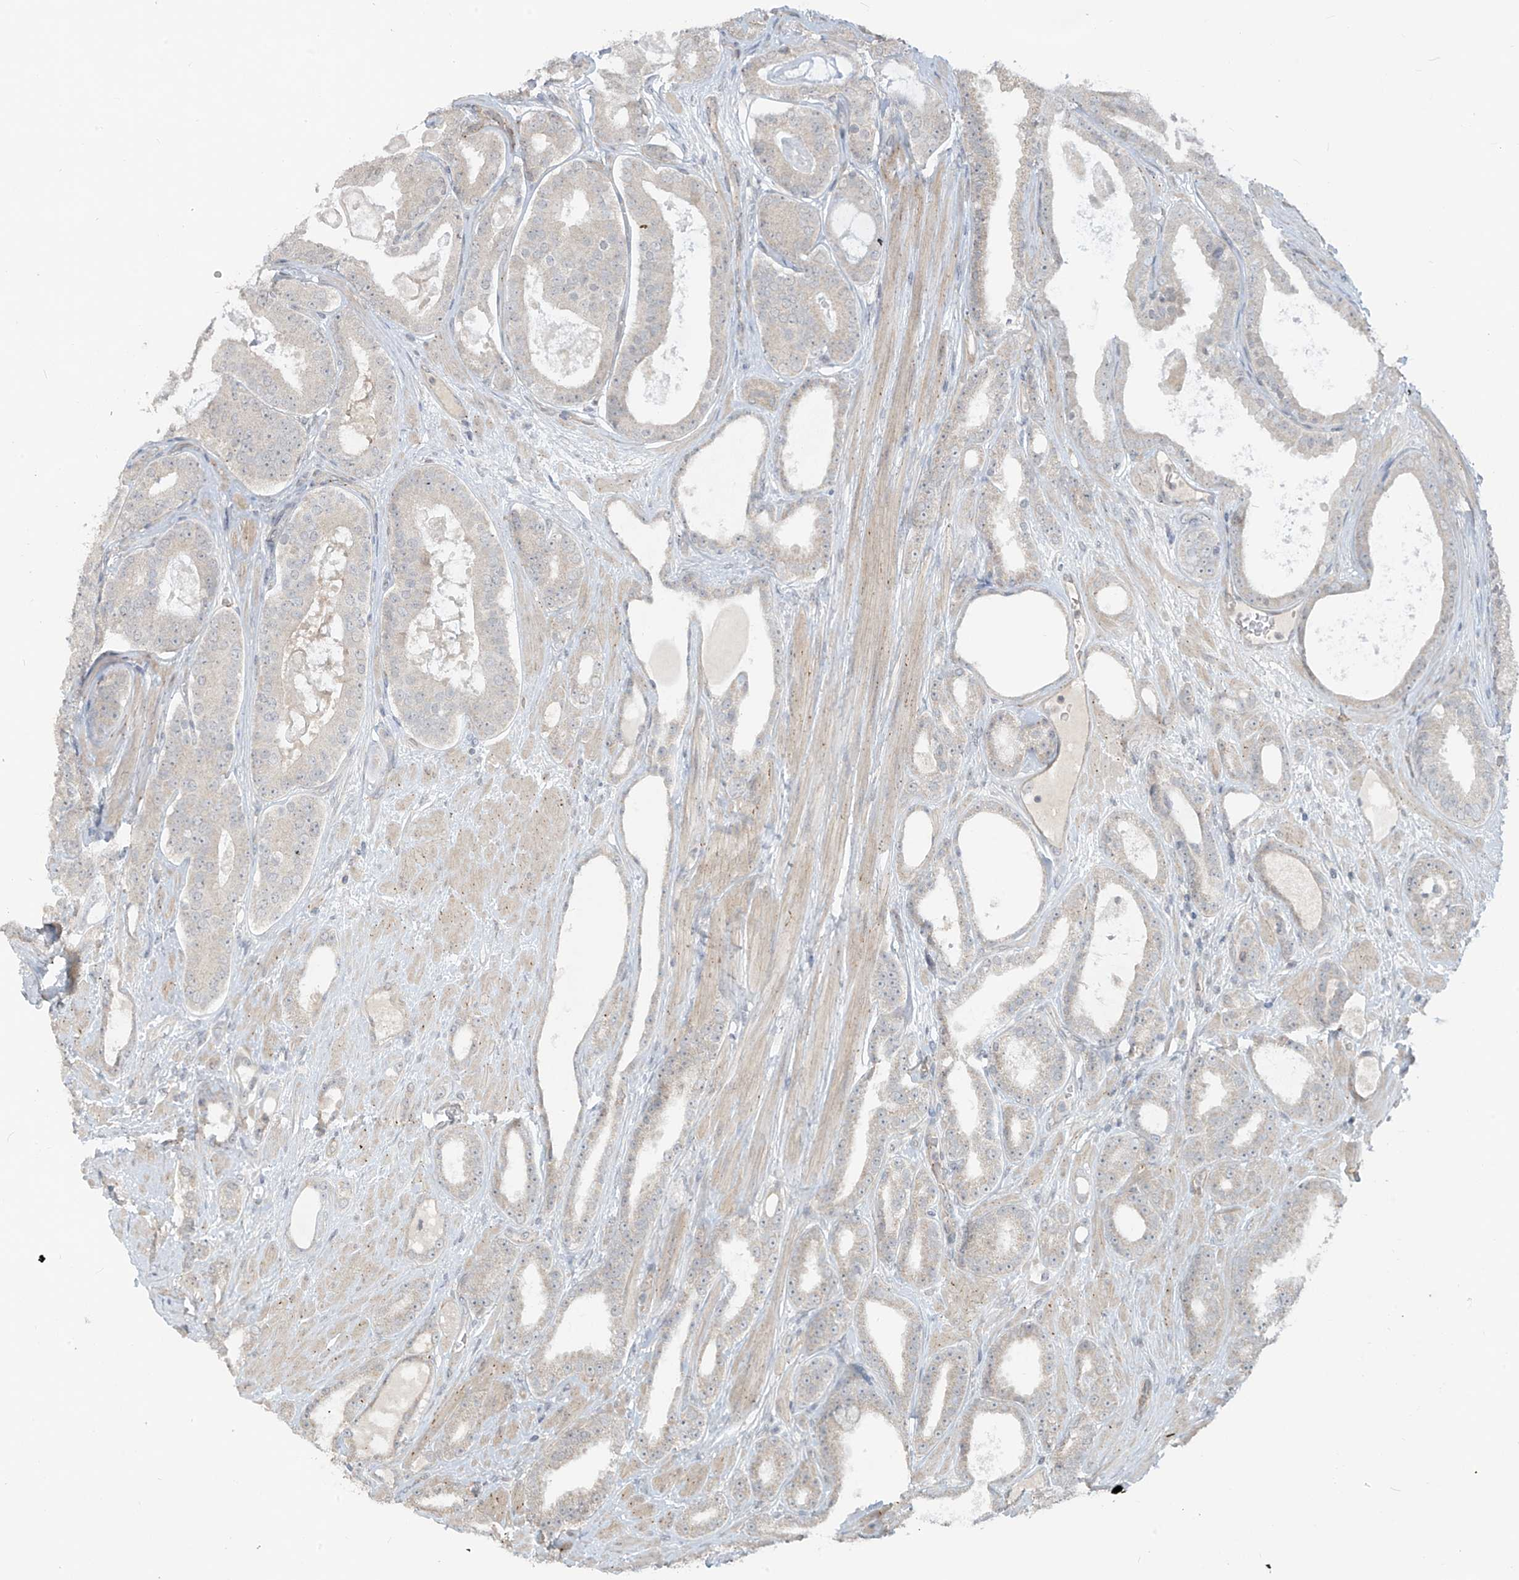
{"staining": {"intensity": "weak", "quantity": "<25%", "location": "cytoplasmic/membranous"}, "tissue": "prostate cancer", "cell_type": "Tumor cells", "image_type": "cancer", "snomed": [{"axis": "morphology", "description": "Adenocarcinoma, High grade"}, {"axis": "topography", "description": "Prostate"}], "caption": "Tumor cells show no significant positivity in prostate cancer (adenocarcinoma (high-grade)). (DAB (3,3'-diaminobenzidine) immunohistochemistry (IHC), high magnification).", "gene": "DGKQ", "patient": {"sex": "male", "age": 60}}